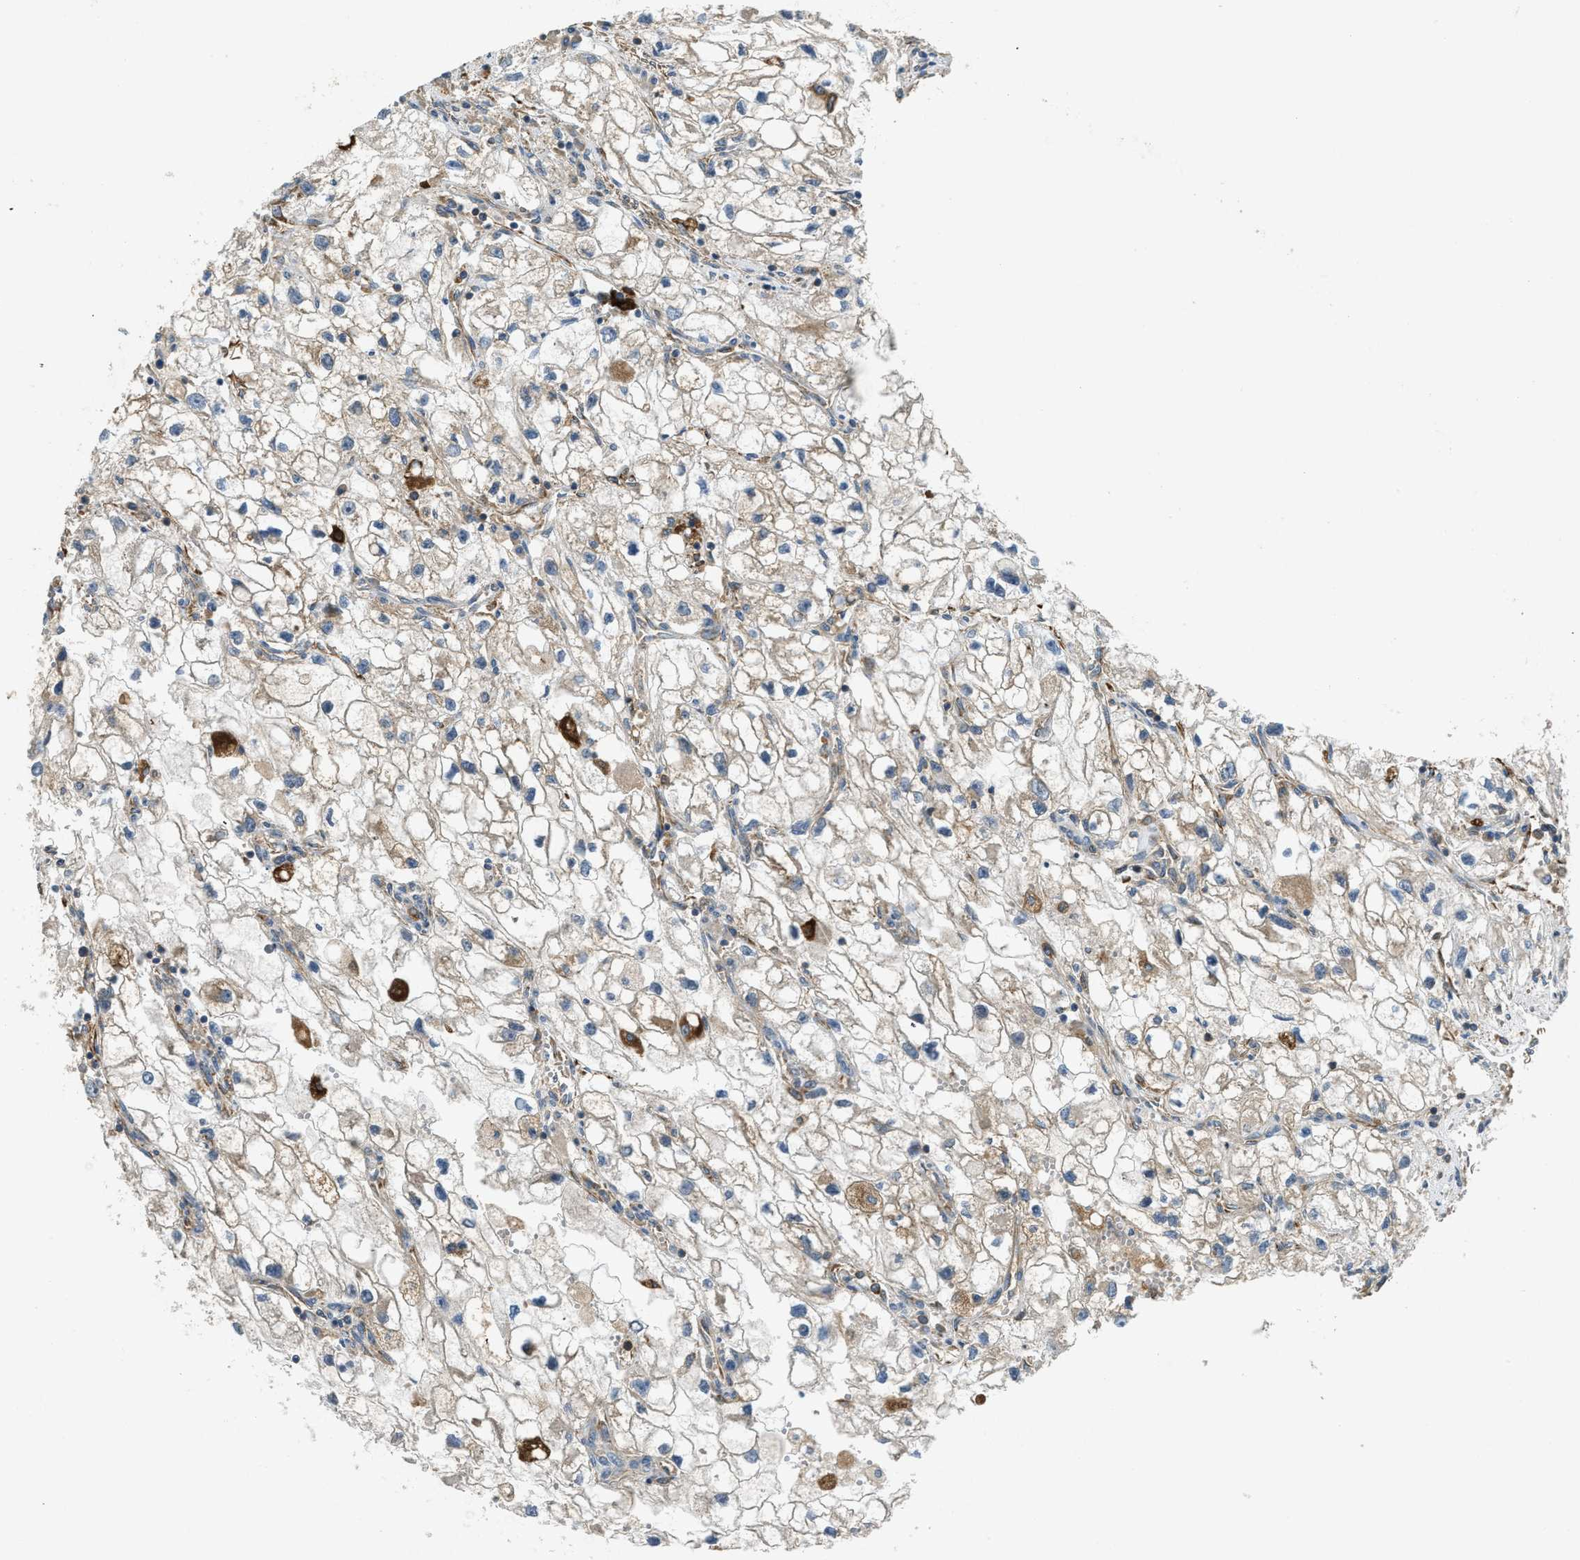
{"staining": {"intensity": "weak", "quantity": "<25%", "location": "cytoplasmic/membranous"}, "tissue": "renal cancer", "cell_type": "Tumor cells", "image_type": "cancer", "snomed": [{"axis": "morphology", "description": "Adenocarcinoma, NOS"}, {"axis": "topography", "description": "Kidney"}], "caption": "An image of renal cancer stained for a protein reveals no brown staining in tumor cells.", "gene": "BAG4", "patient": {"sex": "female", "age": 70}}